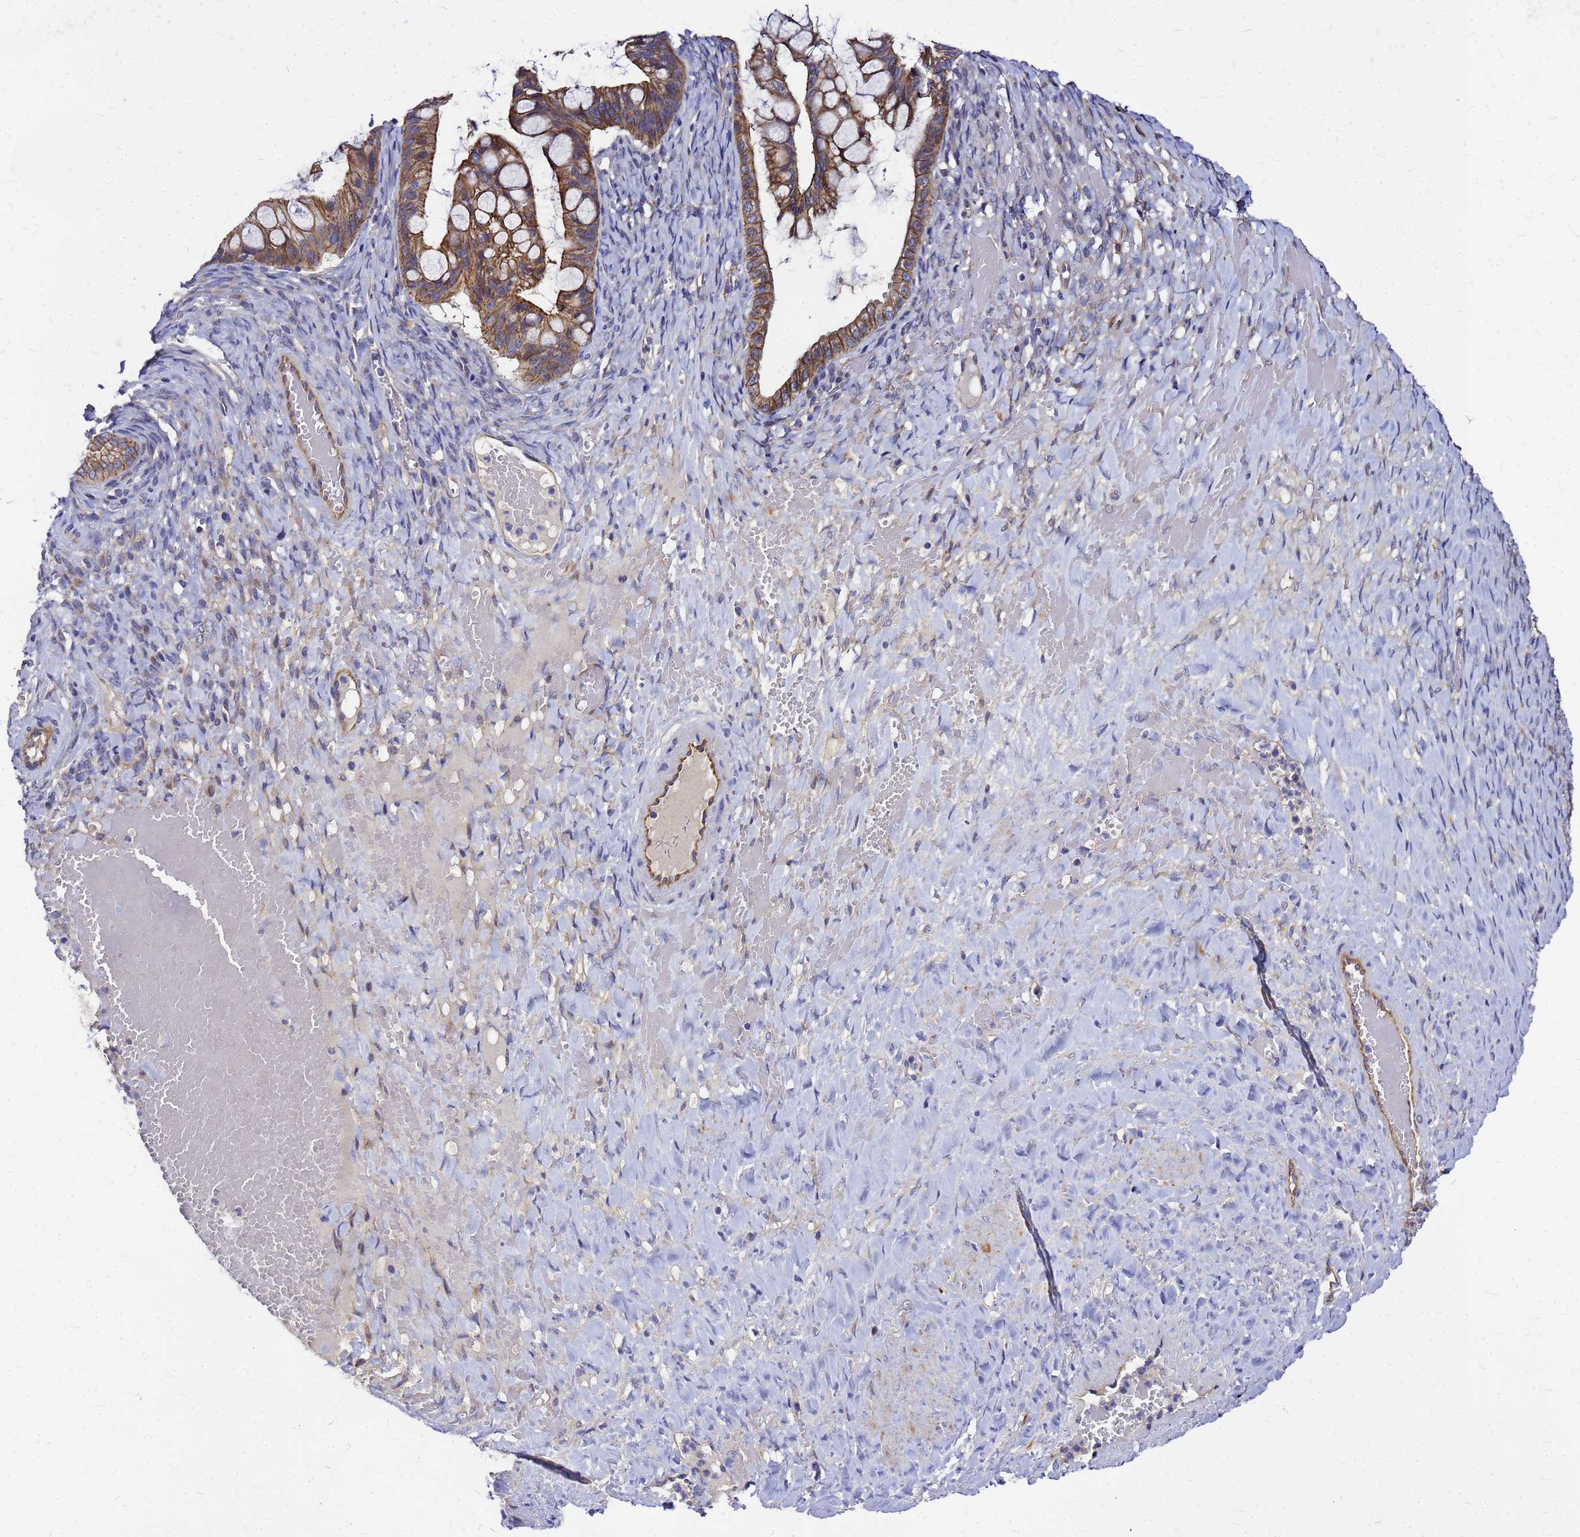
{"staining": {"intensity": "moderate", "quantity": ">75%", "location": "cytoplasmic/membranous"}, "tissue": "ovarian cancer", "cell_type": "Tumor cells", "image_type": "cancer", "snomed": [{"axis": "morphology", "description": "Cystadenocarcinoma, mucinous, NOS"}, {"axis": "topography", "description": "Ovary"}], "caption": "A high-resolution micrograph shows immunohistochemistry staining of ovarian cancer, which demonstrates moderate cytoplasmic/membranous positivity in approximately >75% of tumor cells.", "gene": "FBXW5", "patient": {"sex": "female", "age": 73}}